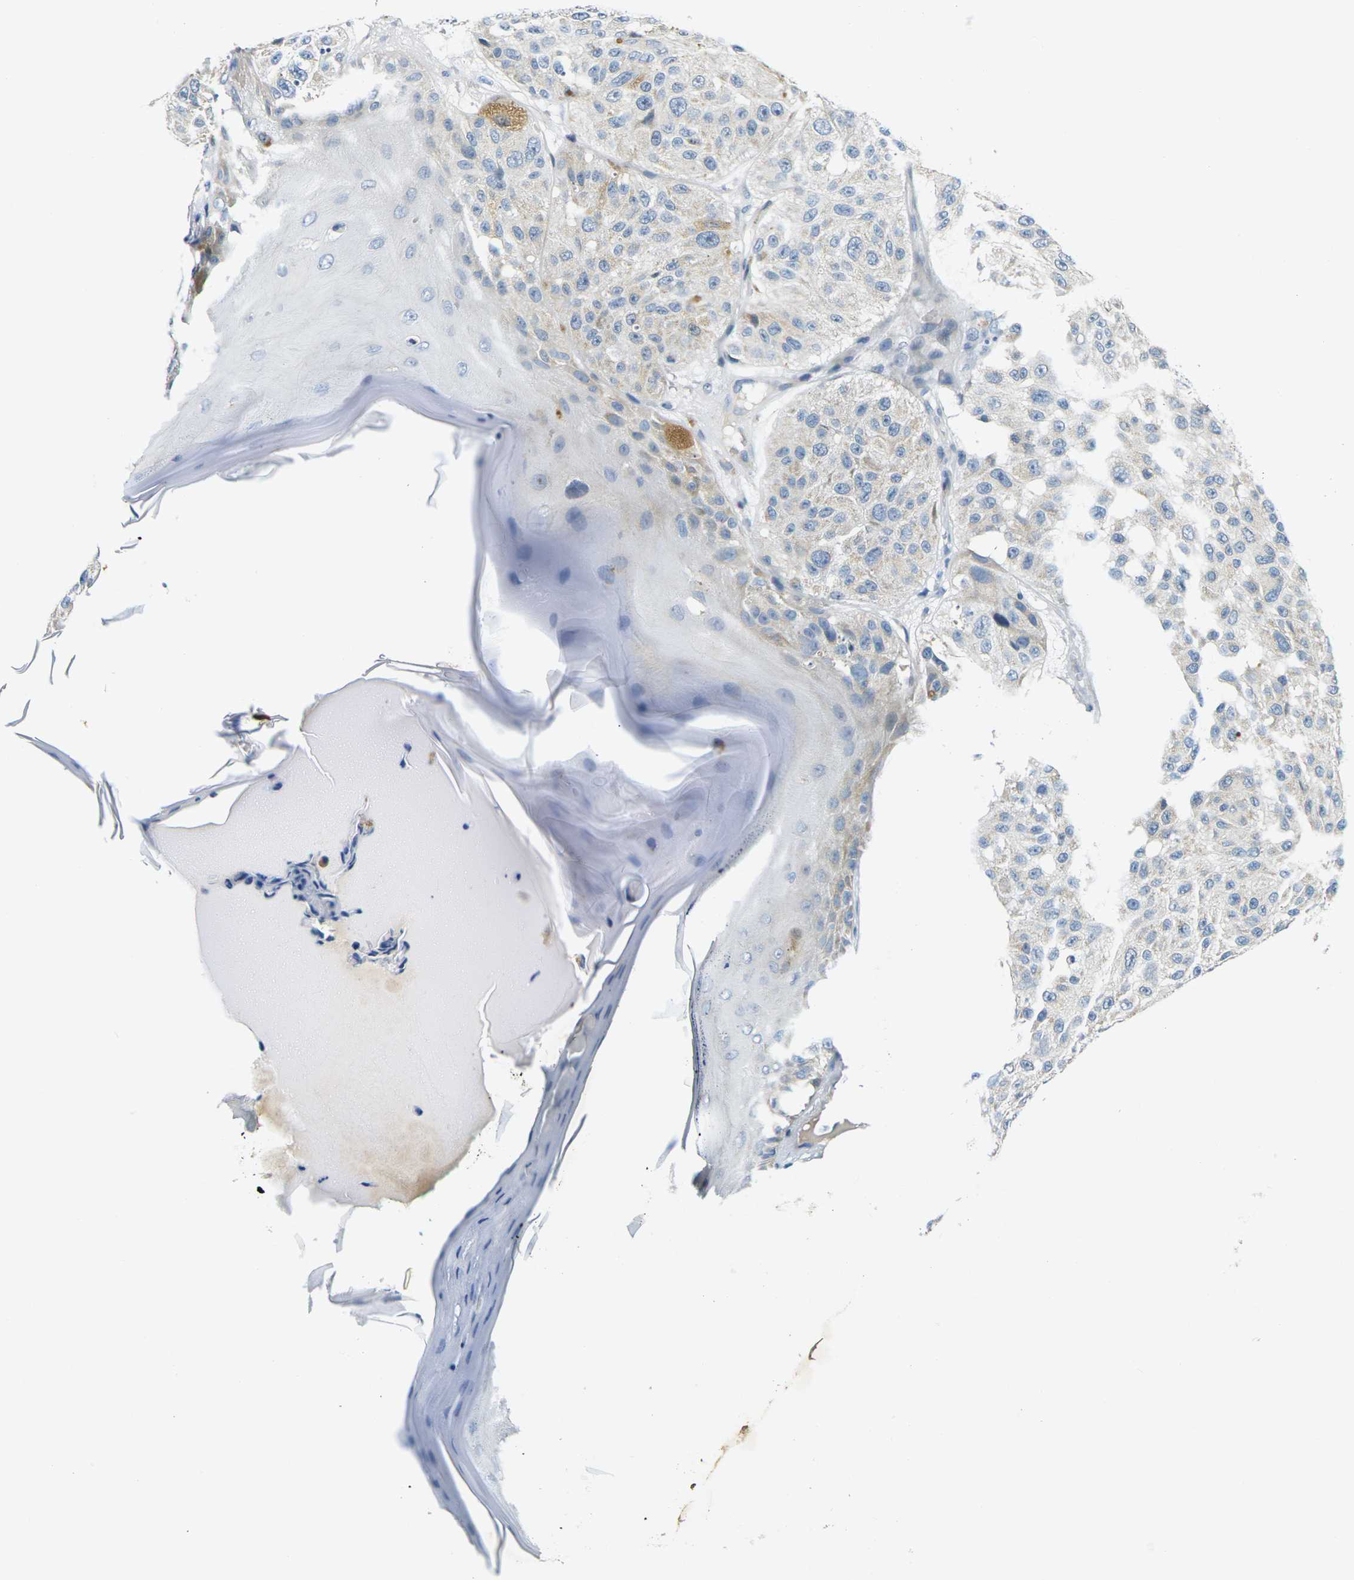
{"staining": {"intensity": "negative", "quantity": "none", "location": "none"}, "tissue": "melanoma", "cell_type": "Tumor cells", "image_type": "cancer", "snomed": [{"axis": "morphology", "description": "Malignant melanoma, NOS"}, {"axis": "topography", "description": "Skin"}], "caption": "Human melanoma stained for a protein using immunohistochemistry (IHC) reveals no staining in tumor cells.", "gene": "SHISAL2B", "patient": {"sex": "female", "age": 46}}